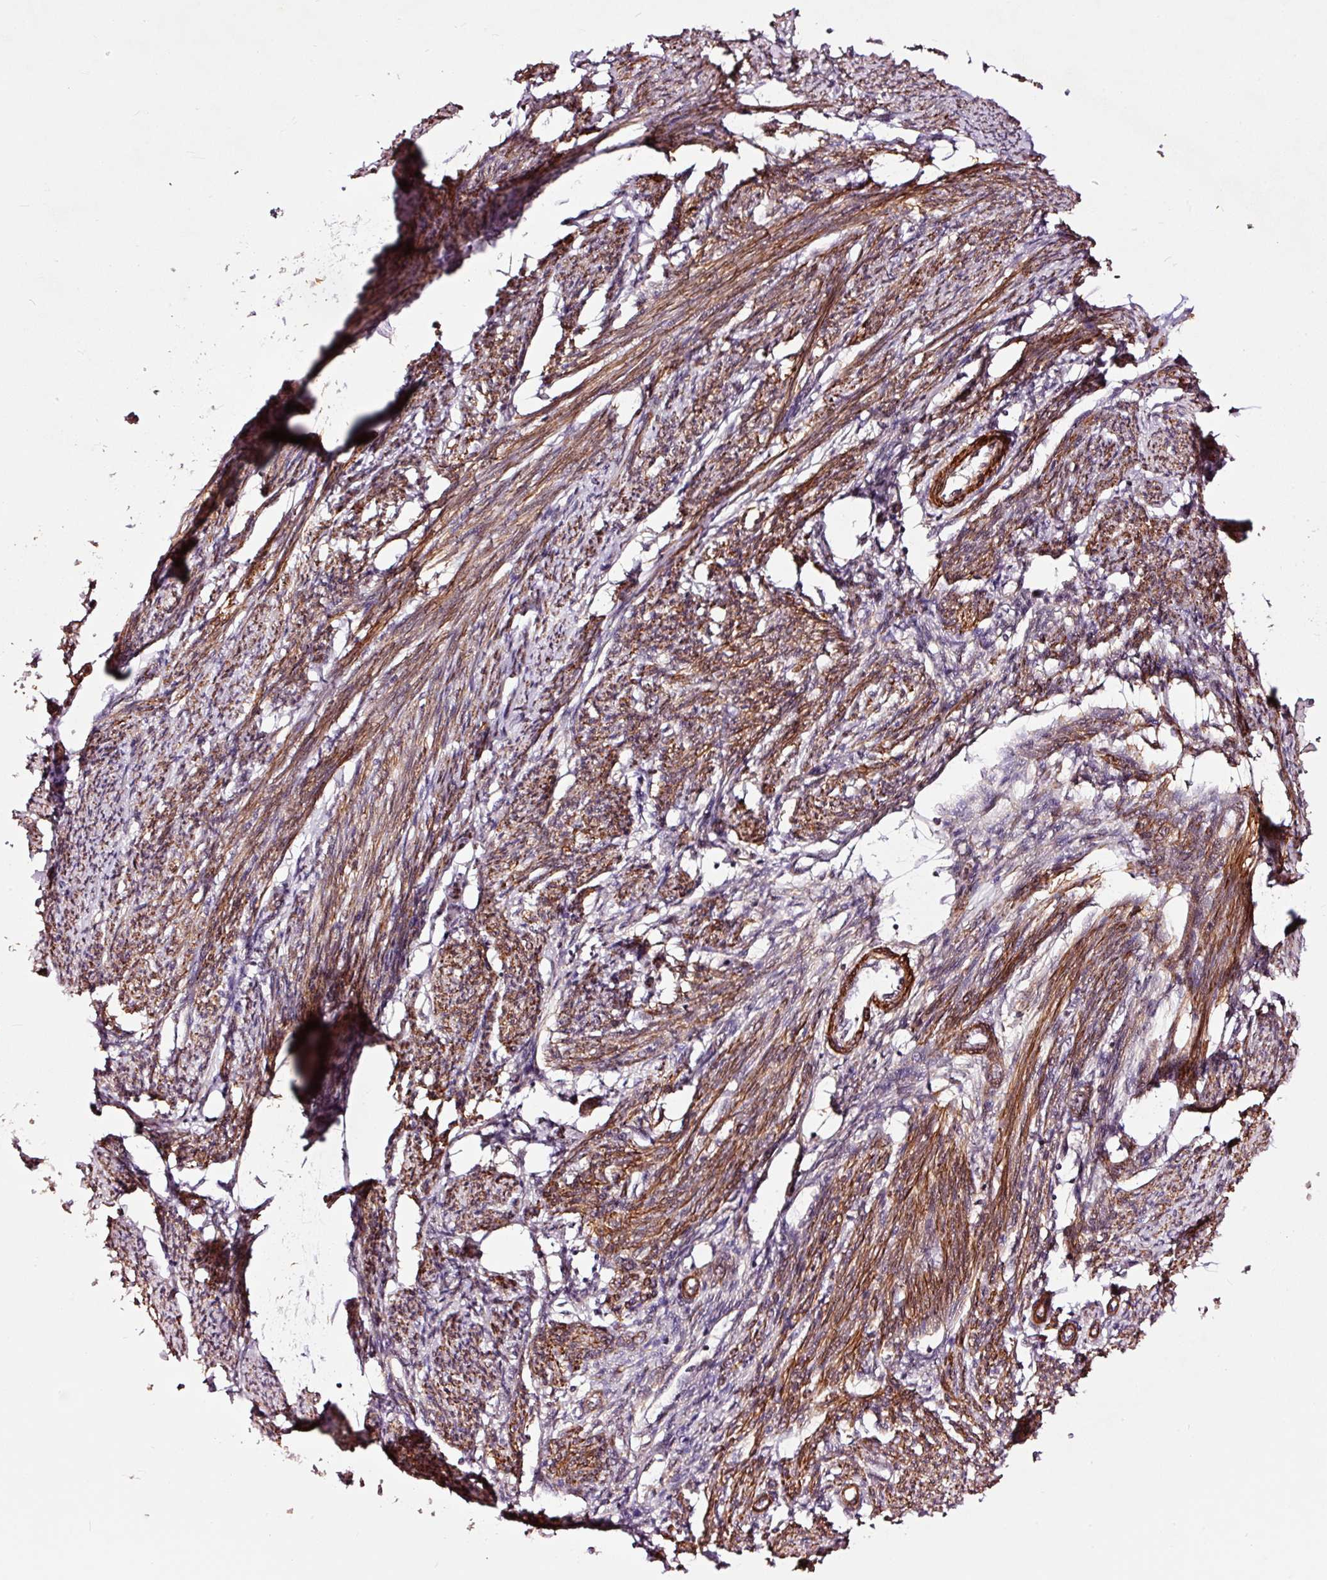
{"staining": {"intensity": "strong", "quantity": ">75%", "location": "cytoplasmic/membranous"}, "tissue": "smooth muscle", "cell_type": "Smooth muscle cells", "image_type": "normal", "snomed": [{"axis": "morphology", "description": "Normal tissue, NOS"}, {"axis": "topography", "description": "Smooth muscle"}, {"axis": "topography", "description": "Uterus"}], "caption": "A histopathology image of human smooth muscle stained for a protein exhibits strong cytoplasmic/membranous brown staining in smooth muscle cells.", "gene": "TPM1", "patient": {"sex": "female", "age": 59}}